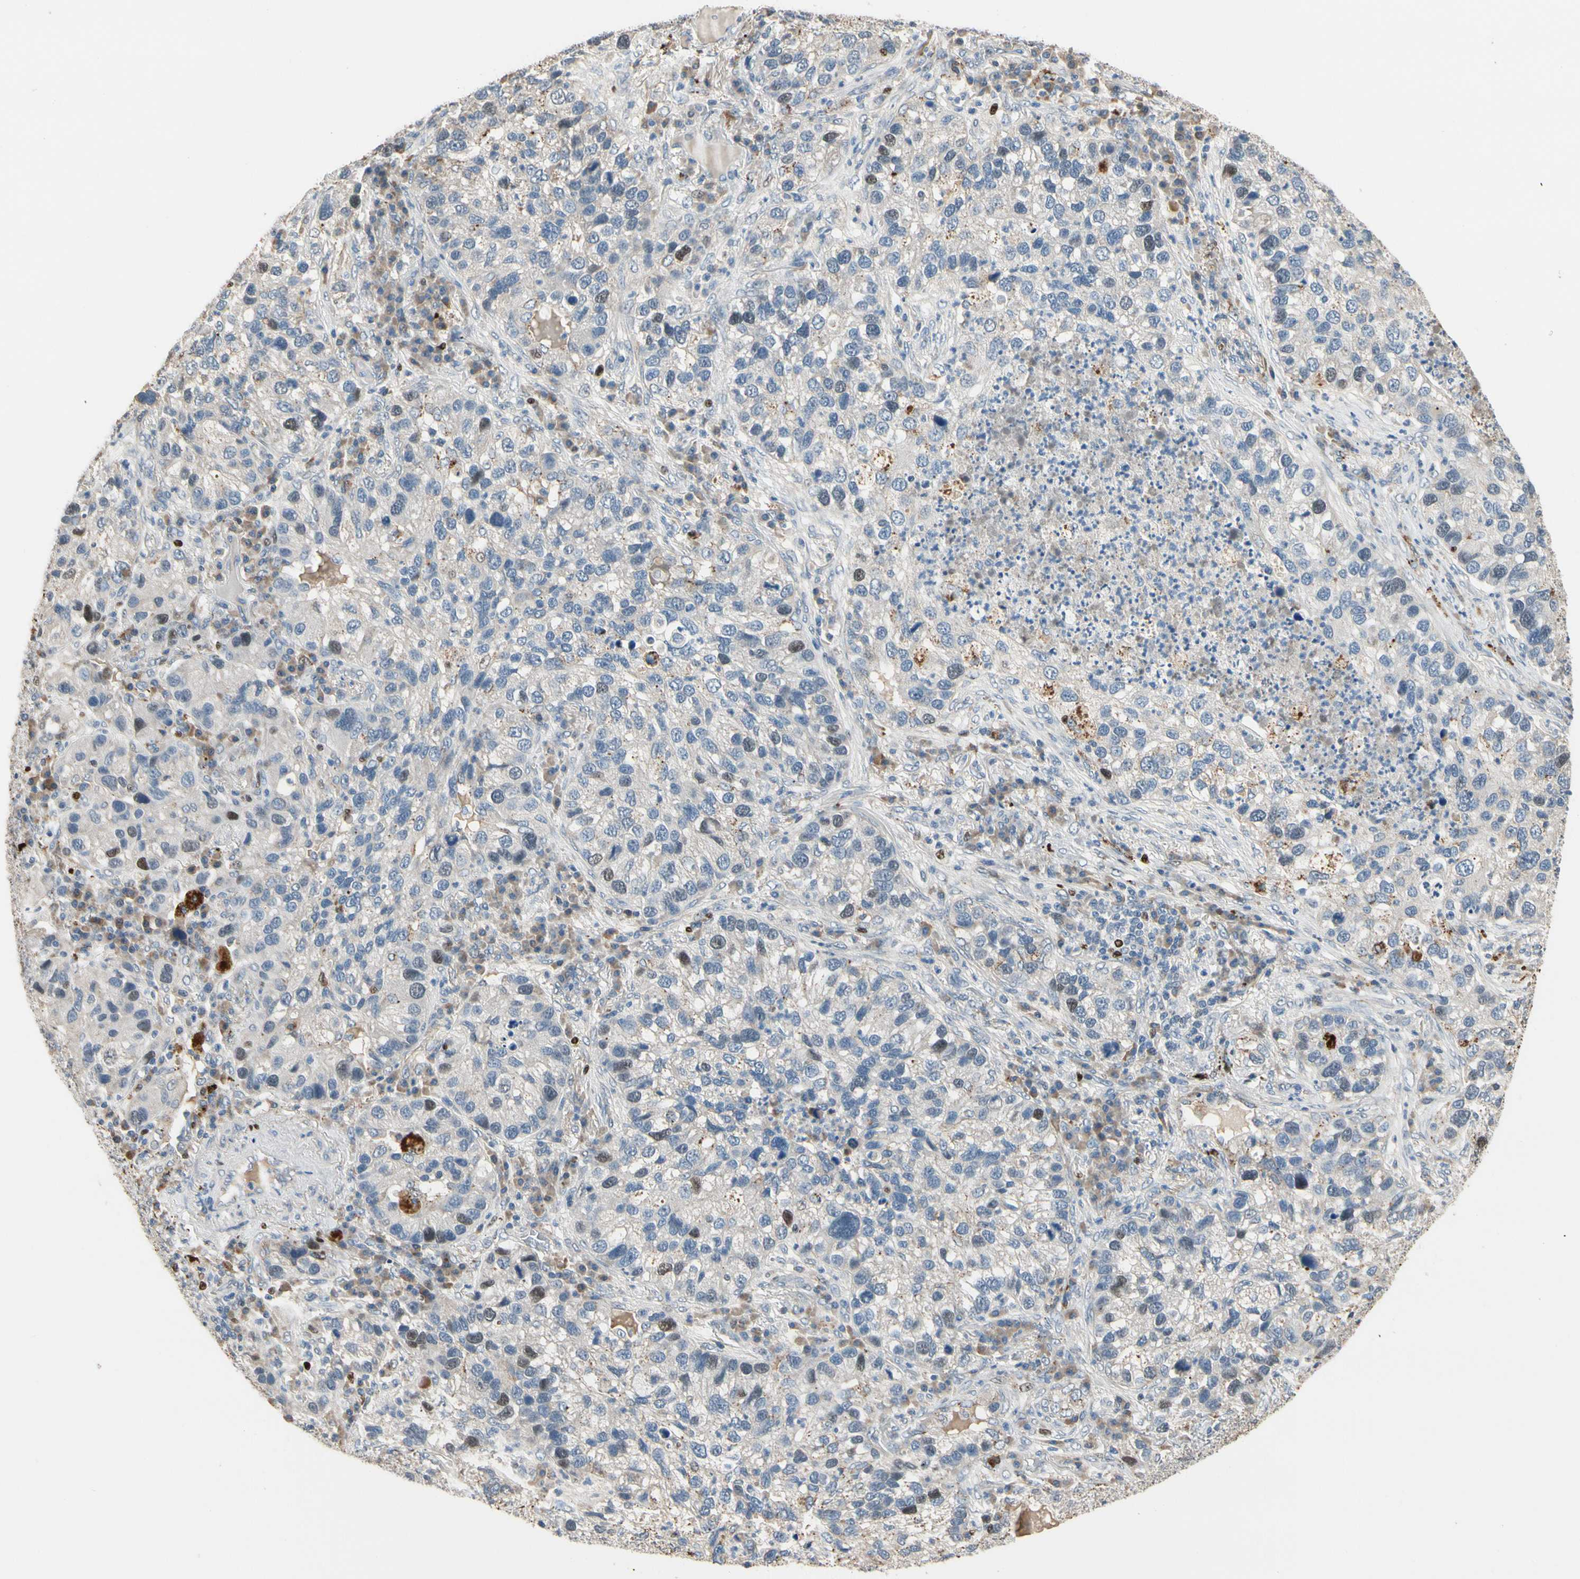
{"staining": {"intensity": "negative", "quantity": "none", "location": "none"}, "tissue": "lung cancer", "cell_type": "Tumor cells", "image_type": "cancer", "snomed": [{"axis": "morphology", "description": "Normal tissue, NOS"}, {"axis": "morphology", "description": "Adenocarcinoma, NOS"}, {"axis": "topography", "description": "Bronchus"}, {"axis": "topography", "description": "Lung"}], "caption": "Tumor cells are negative for brown protein staining in adenocarcinoma (lung).", "gene": "ZKSCAN4", "patient": {"sex": "male", "age": 54}}